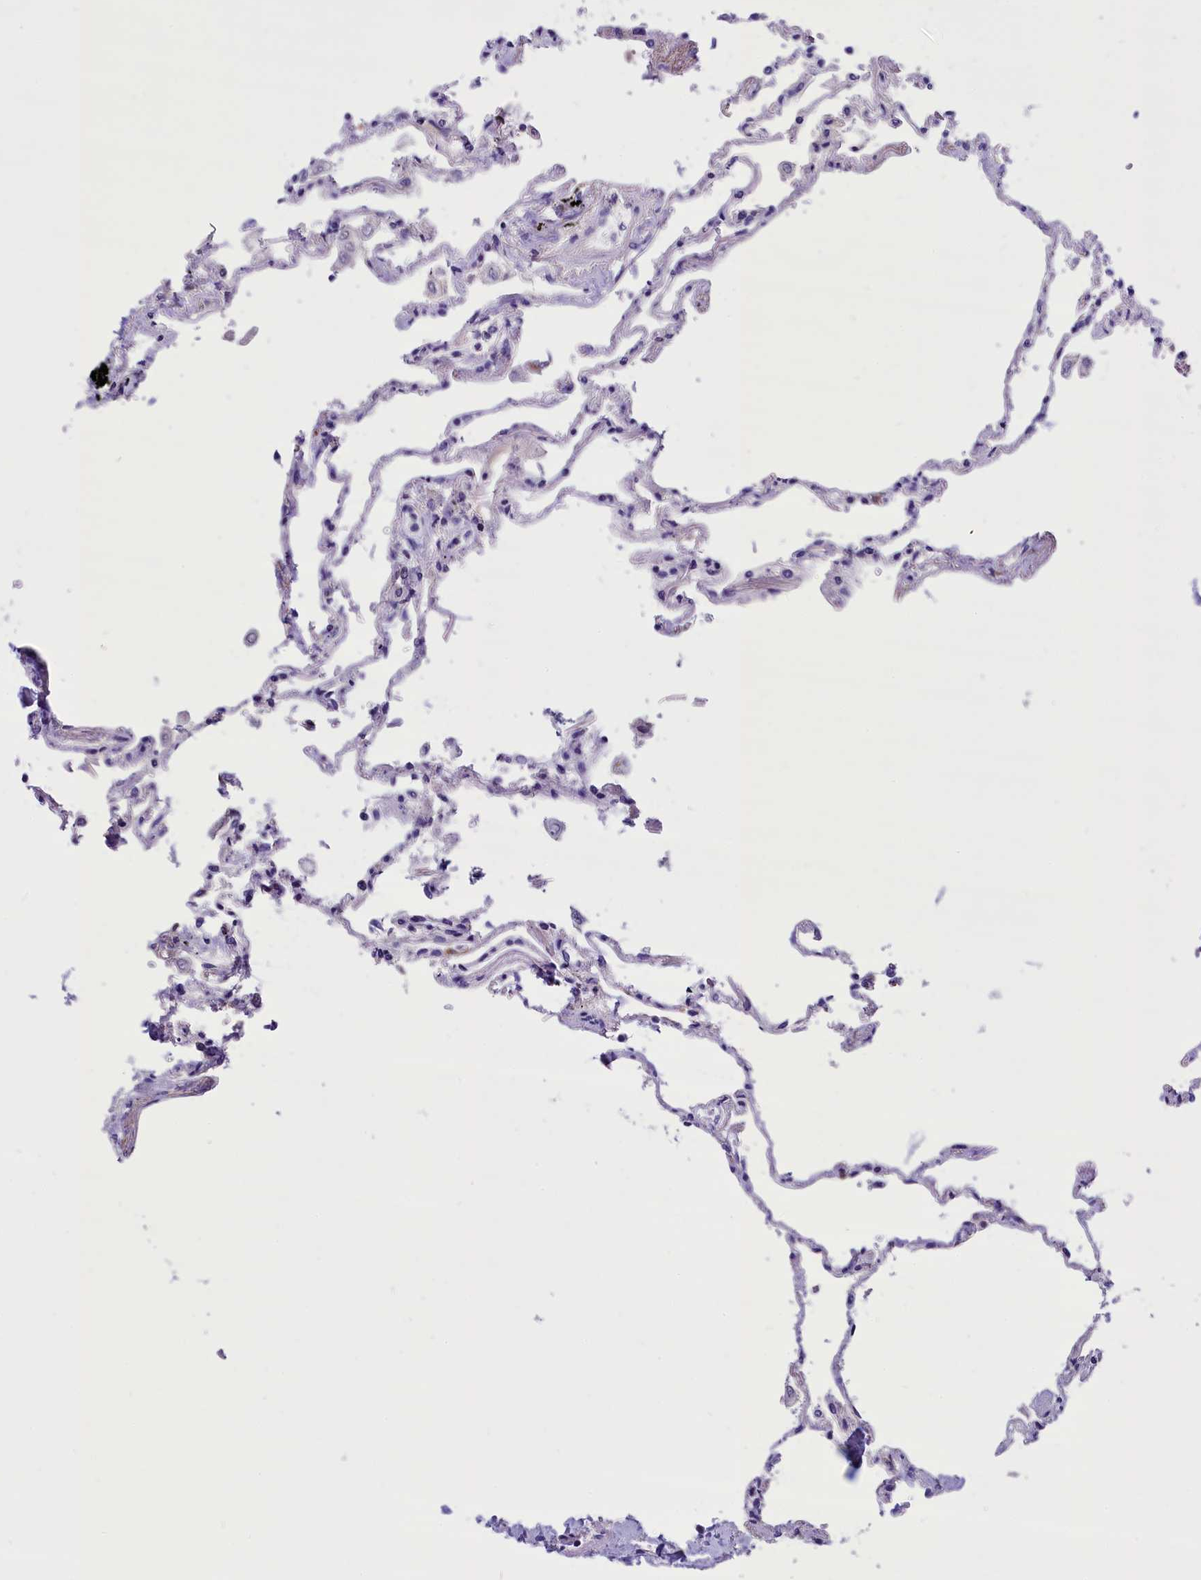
{"staining": {"intensity": "weak", "quantity": "<25%", "location": "cytoplasmic/membranous"}, "tissue": "lung", "cell_type": "Alveolar cells", "image_type": "normal", "snomed": [{"axis": "morphology", "description": "Normal tissue, NOS"}, {"axis": "topography", "description": "Lung"}], "caption": "A high-resolution histopathology image shows IHC staining of unremarkable lung, which displays no significant expression in alveolar cells.", "gene": "ABAT", "patient": {"sex": "female", "age": 67}}